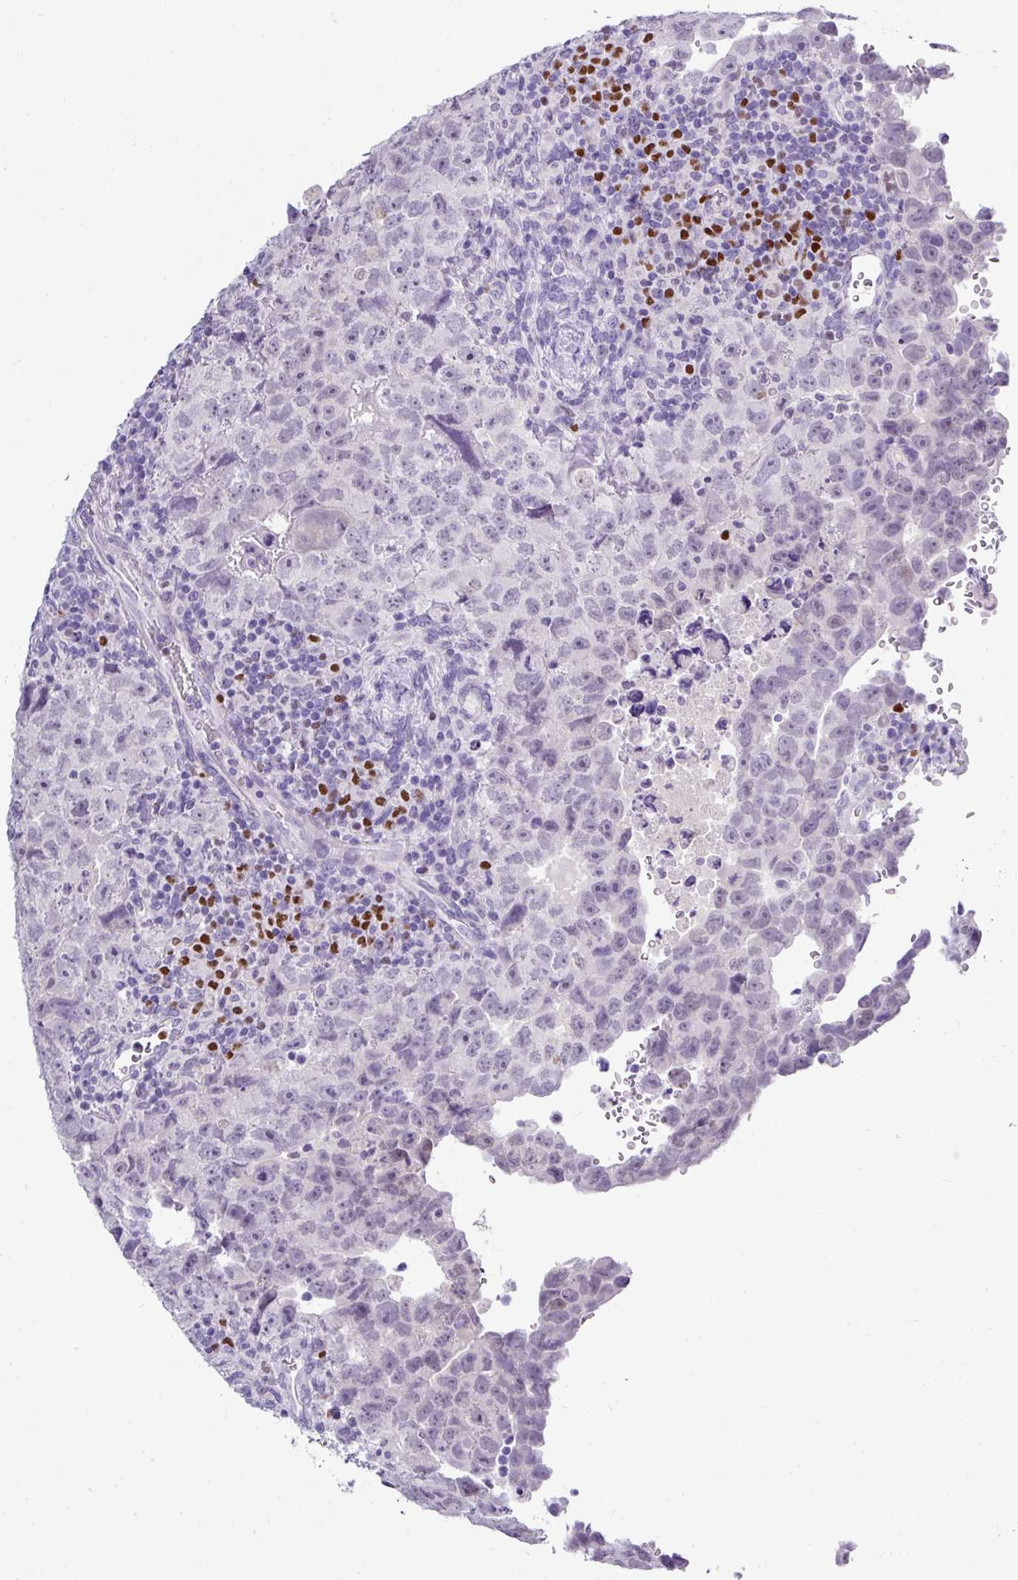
{"staining": {"intensity": "negative", "quantity": "none", "location": "none"}, "tissue": "testis cancer", "cell_type": "Tumor cells", "image_type": "cancer", "snomed": [{"axis": "morphology", "description": "Carcinoma, Embryonal, NOS"}, {"axis": "topography", "description": "Testis"}], "caption": "The histopathology image reveals no staining of tumor cells in embryonal carcinoma (testis).", "gene": "BCL11A", "patient": {"sex": "male", "age": 24}}